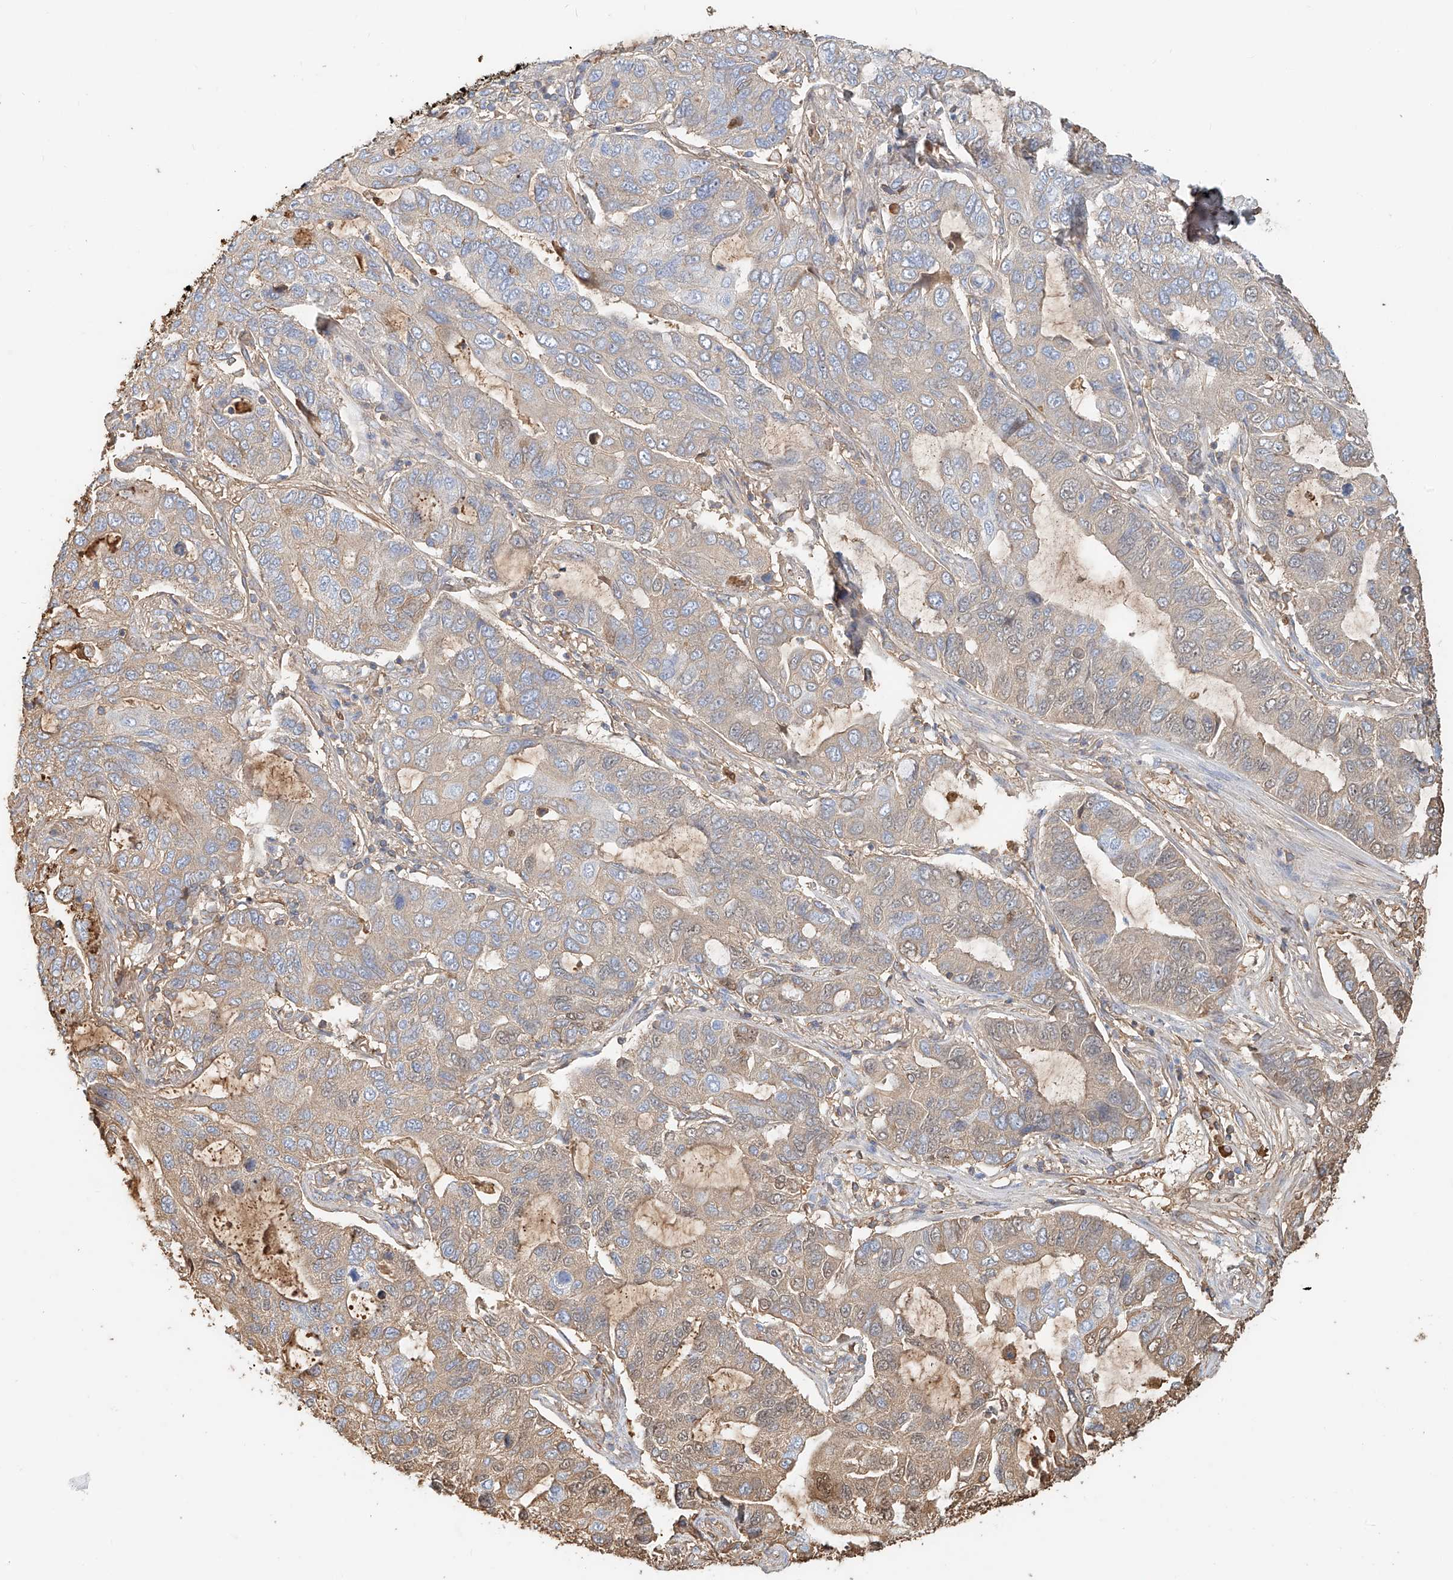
{"staining": {"intensity": "weak", "quantity": "25%-75%", "location": "cytoplasmic/membranous"}, "tissue": "lung cancer", "cell_type": "Tumor cells", "image_type": "cancer", "snomed": [{"axis": "morphology", "description": "Adenocarcinoma, NOS"}, {"axis": "topography", "description": "Lung"}], "caption": "IHC (DAB (3,3'-diaminobenzidine)) staining of human lung adenocarcinoma exhibits weak cytoplasmic/membranous protein positivity in approximately 25%-75% of tumor cells.", "gene": "ZFP30", "patient": {"sex": "male", "age": 64}}